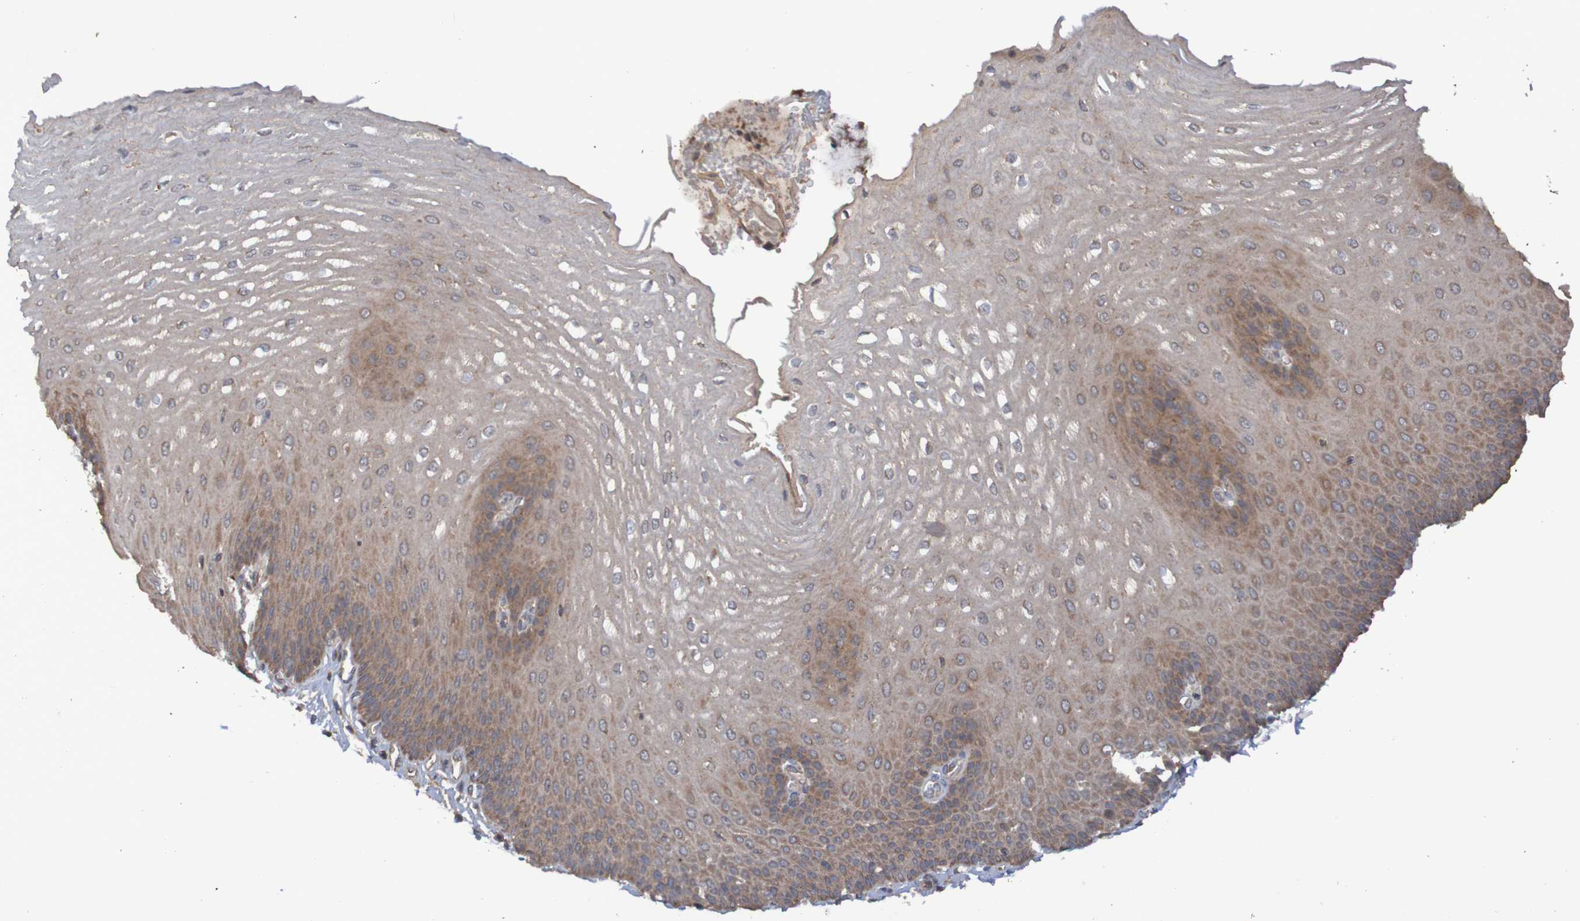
{"staining": {"intensity": "moderate", "quantity": ">75%", "location": "cytoplasmic/membranous"}, "tissue": "esophagus", "cell_type": "Squamous epithelial cells", "image_type": "normal", "snomed": [{"axis": "morphology", "description": "Normal tissue, NOS"}, {"axis": "topography", "description": "Esophagus"}], "caption": "The micrograph reveals immunohistochemical staining of benign esophagus. There is moderate cytoplasmic/membranous expression is identified in about >75% of squamous epithelial cells.", "gene": "PHYH", "patient": {"sex": "male", "age": 54}}